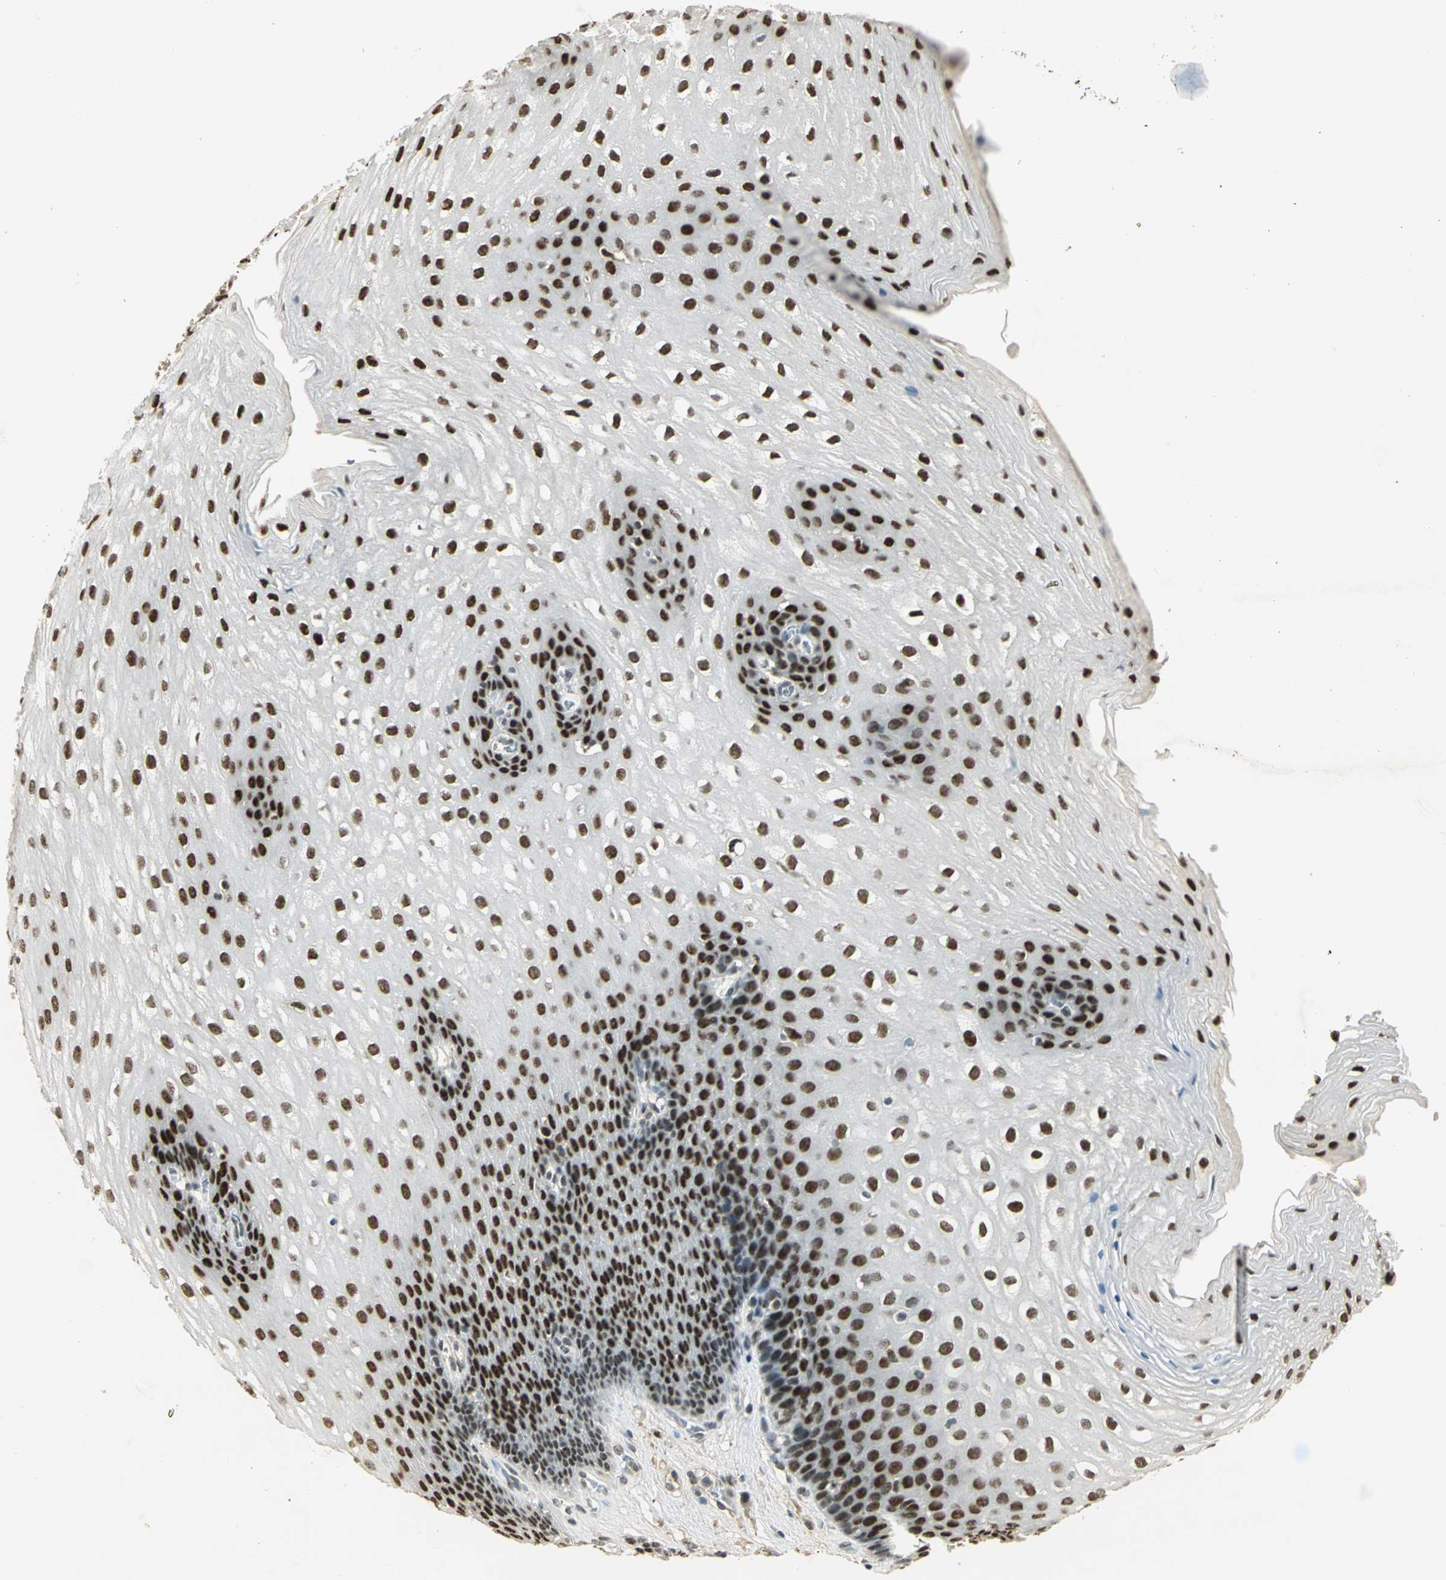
{"staining": {"intensity": "strong", "quantity": ">75%", "location": "nuclear"}, "tissue": "esophagus", "cell_type": "Squamous epithelial cells", "image_type": "normal", "snomed": [{"axis": "morphology", "description": "Normal tissue, NOS"}, {"axis": "topography", "description": "Esophagus"}], "caption": "This micrograph shows normal esophagus stained with immunohistochemistry (IHC) to label a protein in brown. The nuclear of squamous epithelial cells show strong positivity for the protein. Nuclei are counter-stained blue.", "gene": "AK6", "patient": {"sex": "male", "age": 48}}